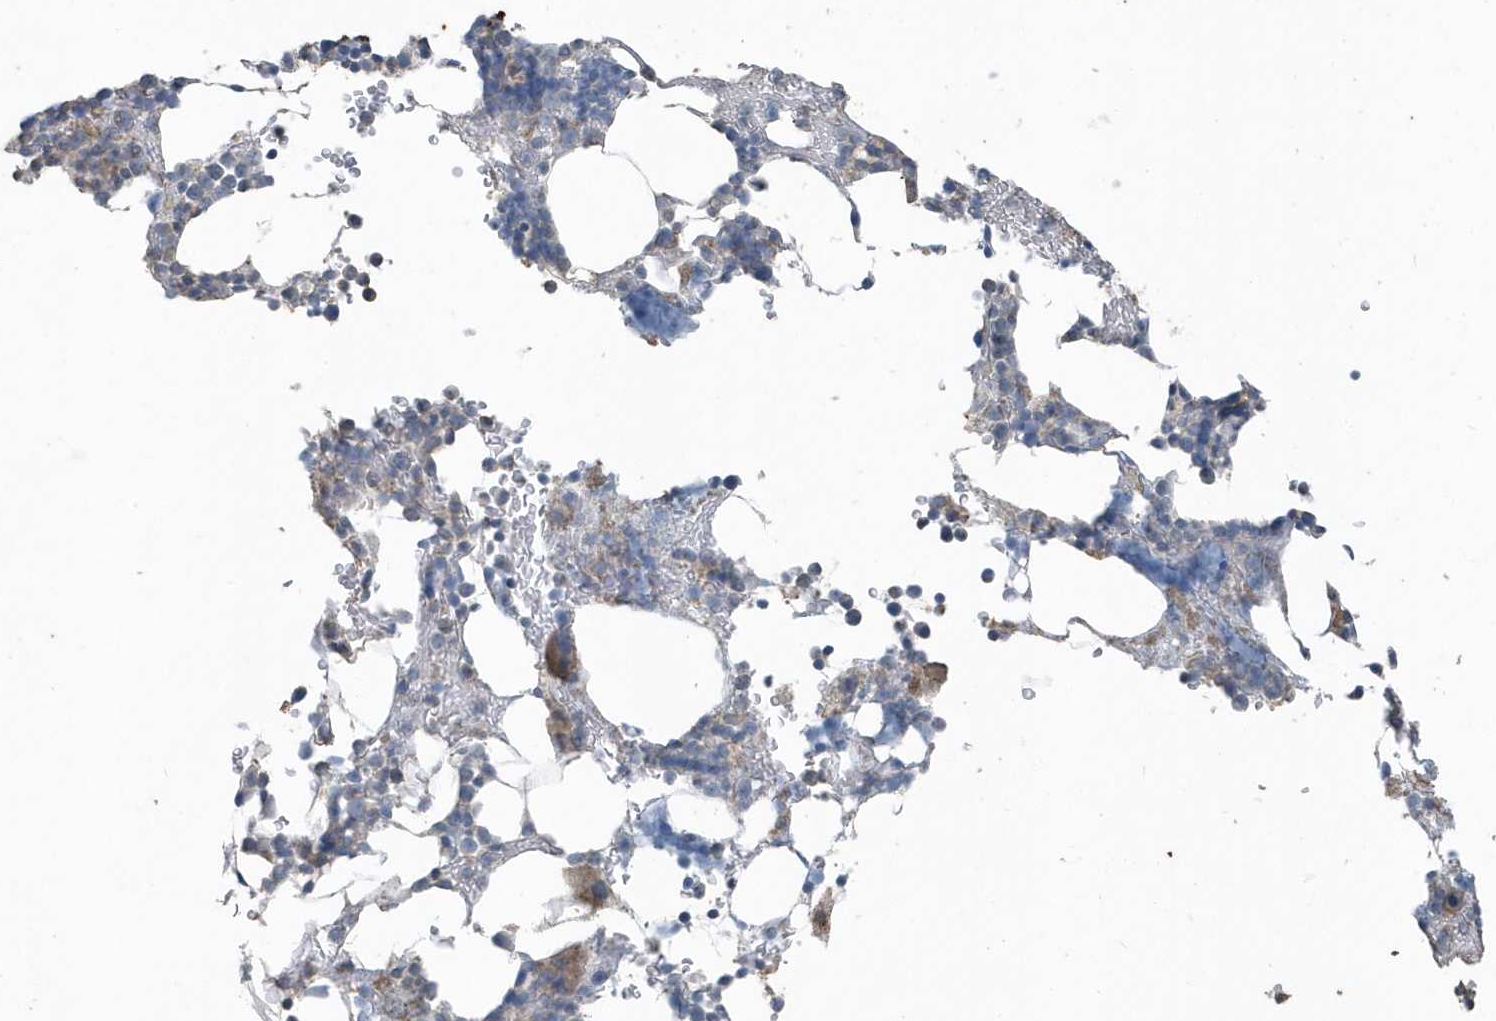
{"staining": {"intensity": "negative", "quantity": "none", "location": "none"}, "tissue": "bone marrow", "cell_type": "Hematopoietic cells", "image_type": "normal", "snomed": [{"axis": "morphology", "description": "Normal tissue, NOS"}, {"axis": "topography", "description": "Bone marrow"}], "caption": "Immunohistochemical staining of normal human bone marrow displays no significant positivity in hematopoietic cells.", "gene": "ACTC1", "patient": {"sex": "male"}}